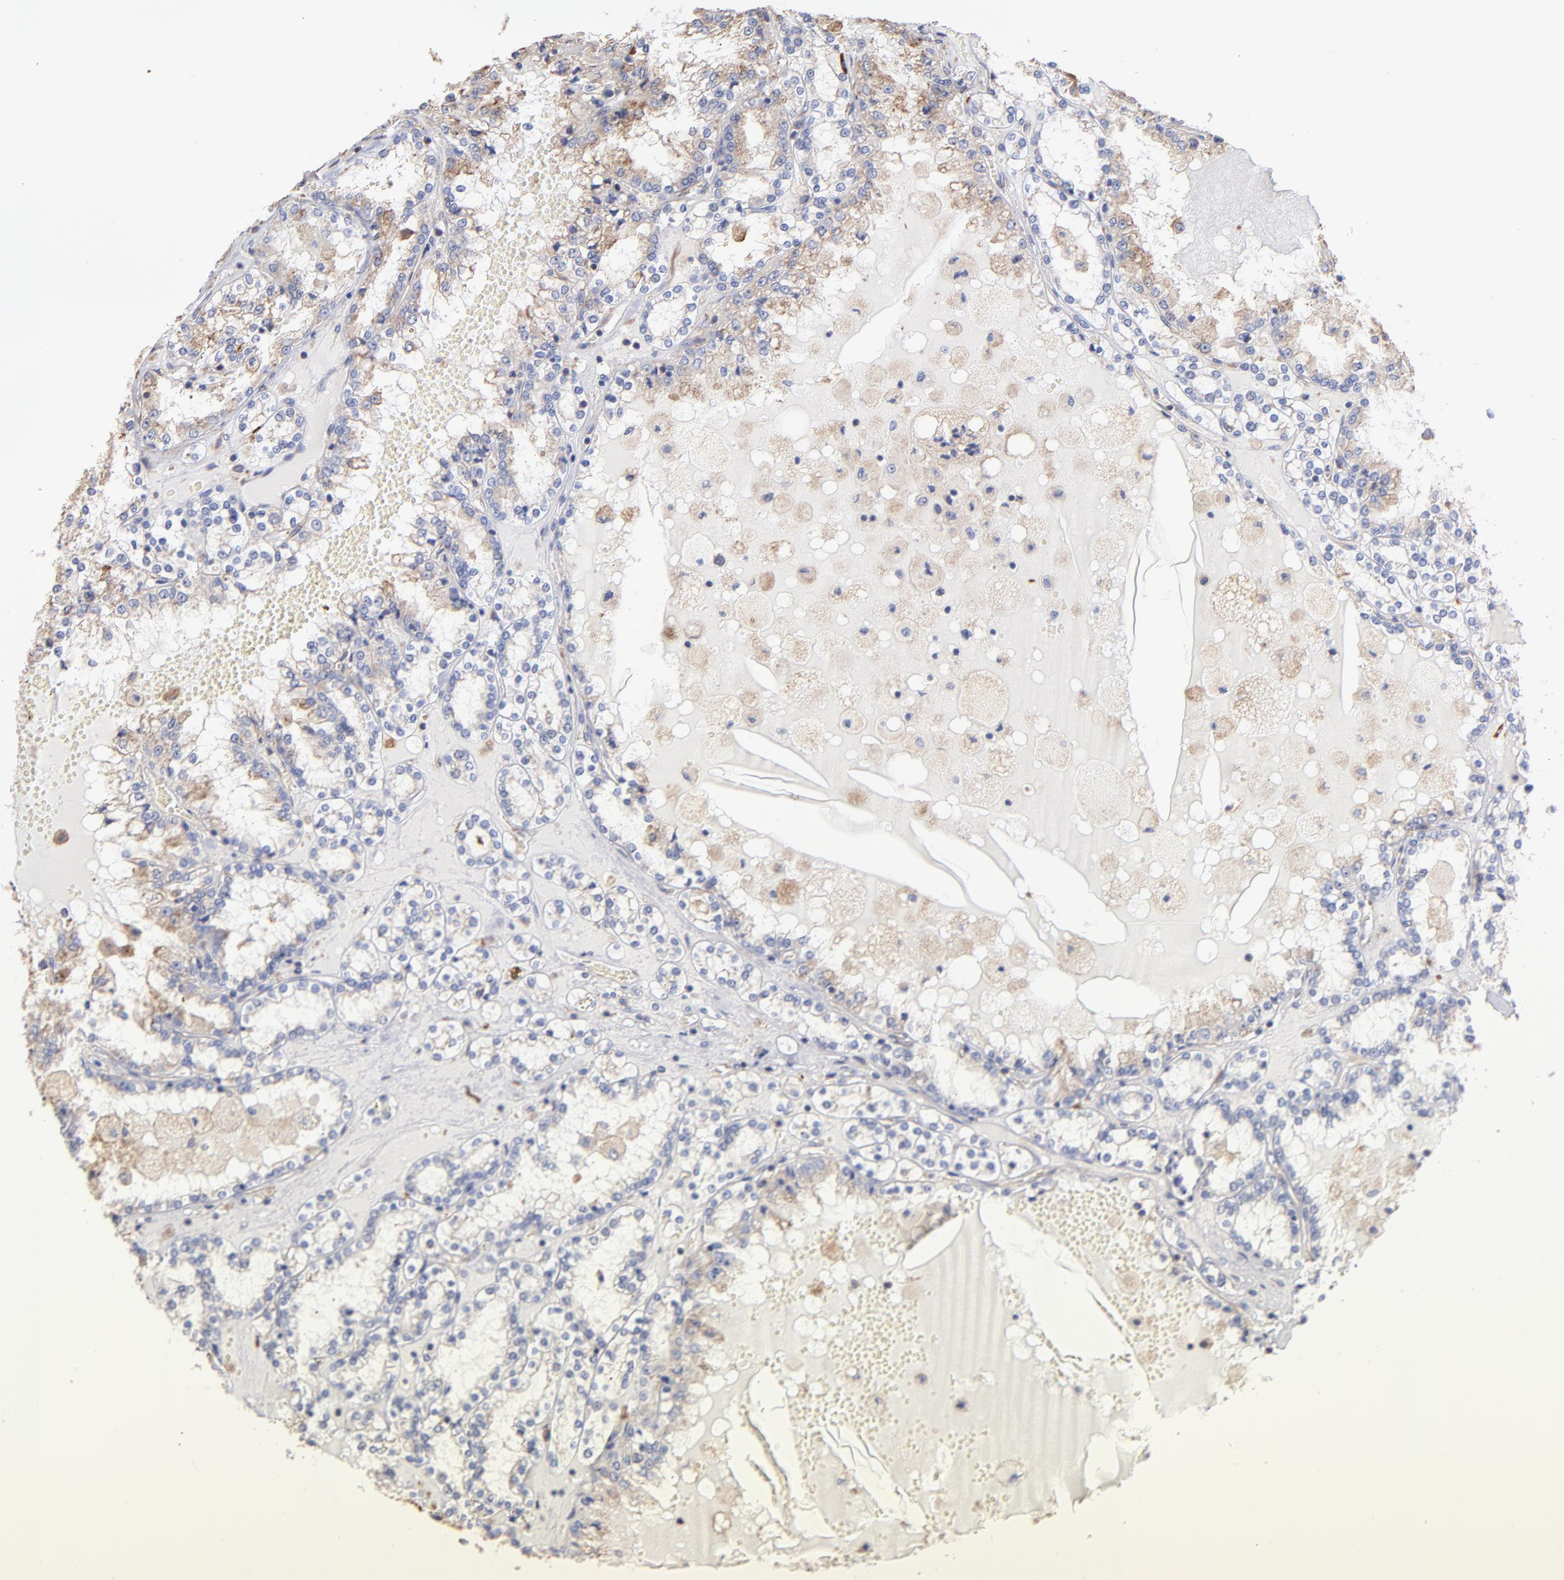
{"staining": {"intensity": "negative", "quantity": "none", "location": "none"}, "tissue": "renal cancer", "cell_type": "Tumor cells", "image_type": "cancer", "snomed": [{"axis": "morphology", "description": "Adenocarcinoma, NOS"}, {"axis": "topography", "description": "Kidney"}], "caption": "IHC image of human adenocarcinoma (renal) stained for a protein (brown), which shows no staining in tumor cells.", "gene": "RPL9", "patient": {"sex": "female", "age": 56}}